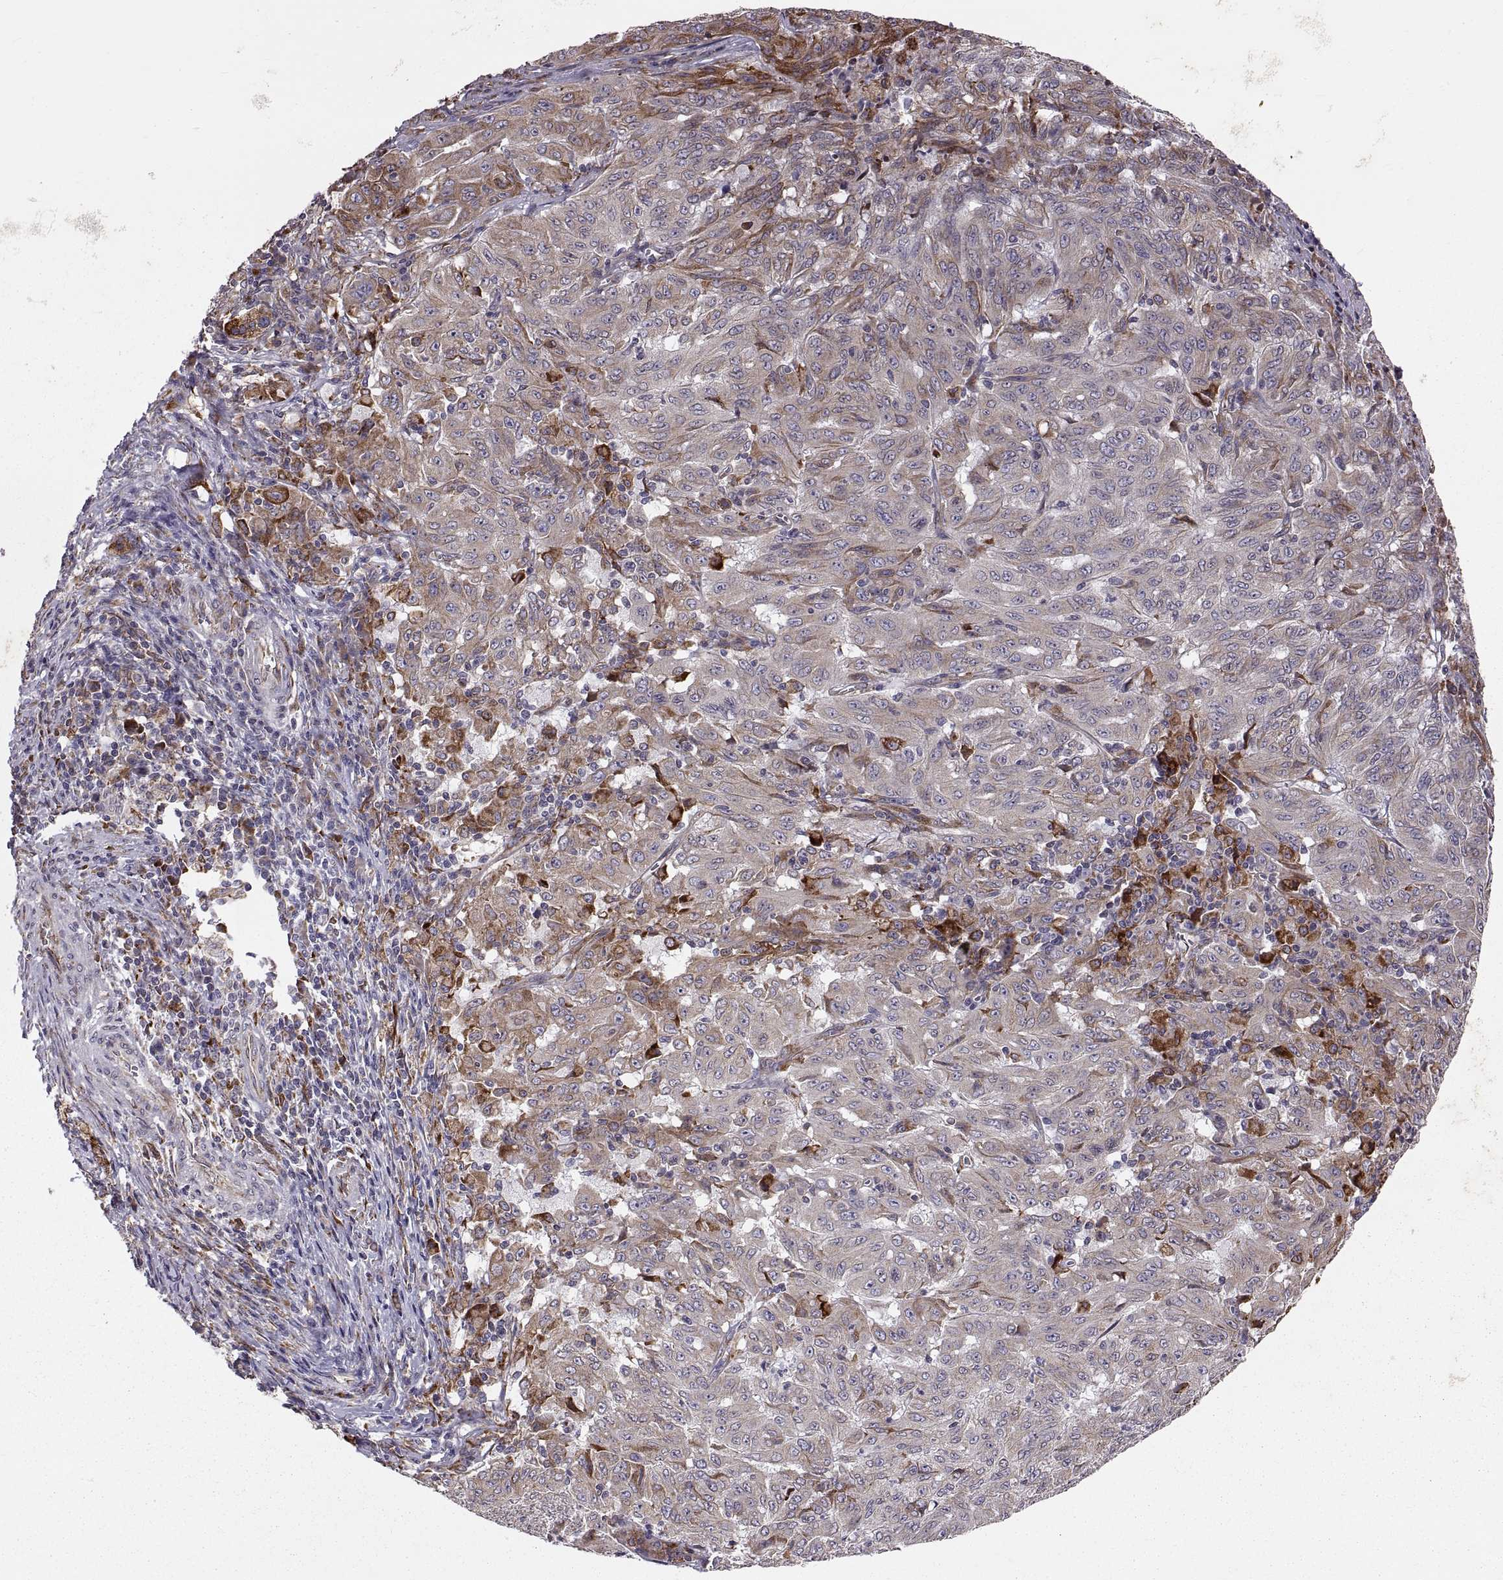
{"staining": {"intensity": "moderate", "quantity": "<25%", "location": "cytoplasmic/membranous"}, "tissue": "pancreatic cancer", "cell_type": "Tumor cells", "image_type": "cancer", "snomed": [{"axis": "morphology", "description": "Adenocarcinoma, NOS"}, {"axis": "topography", "description": "Pancreas"}], "caption": "Human pancreatic cancer stained for a protein (brown) shows moderate cytoplasmic/membranous positive staining in about <25% of tumor cells.", "gene": "PLEKHB2", "patient": {"sex": "male", "age": 63}}